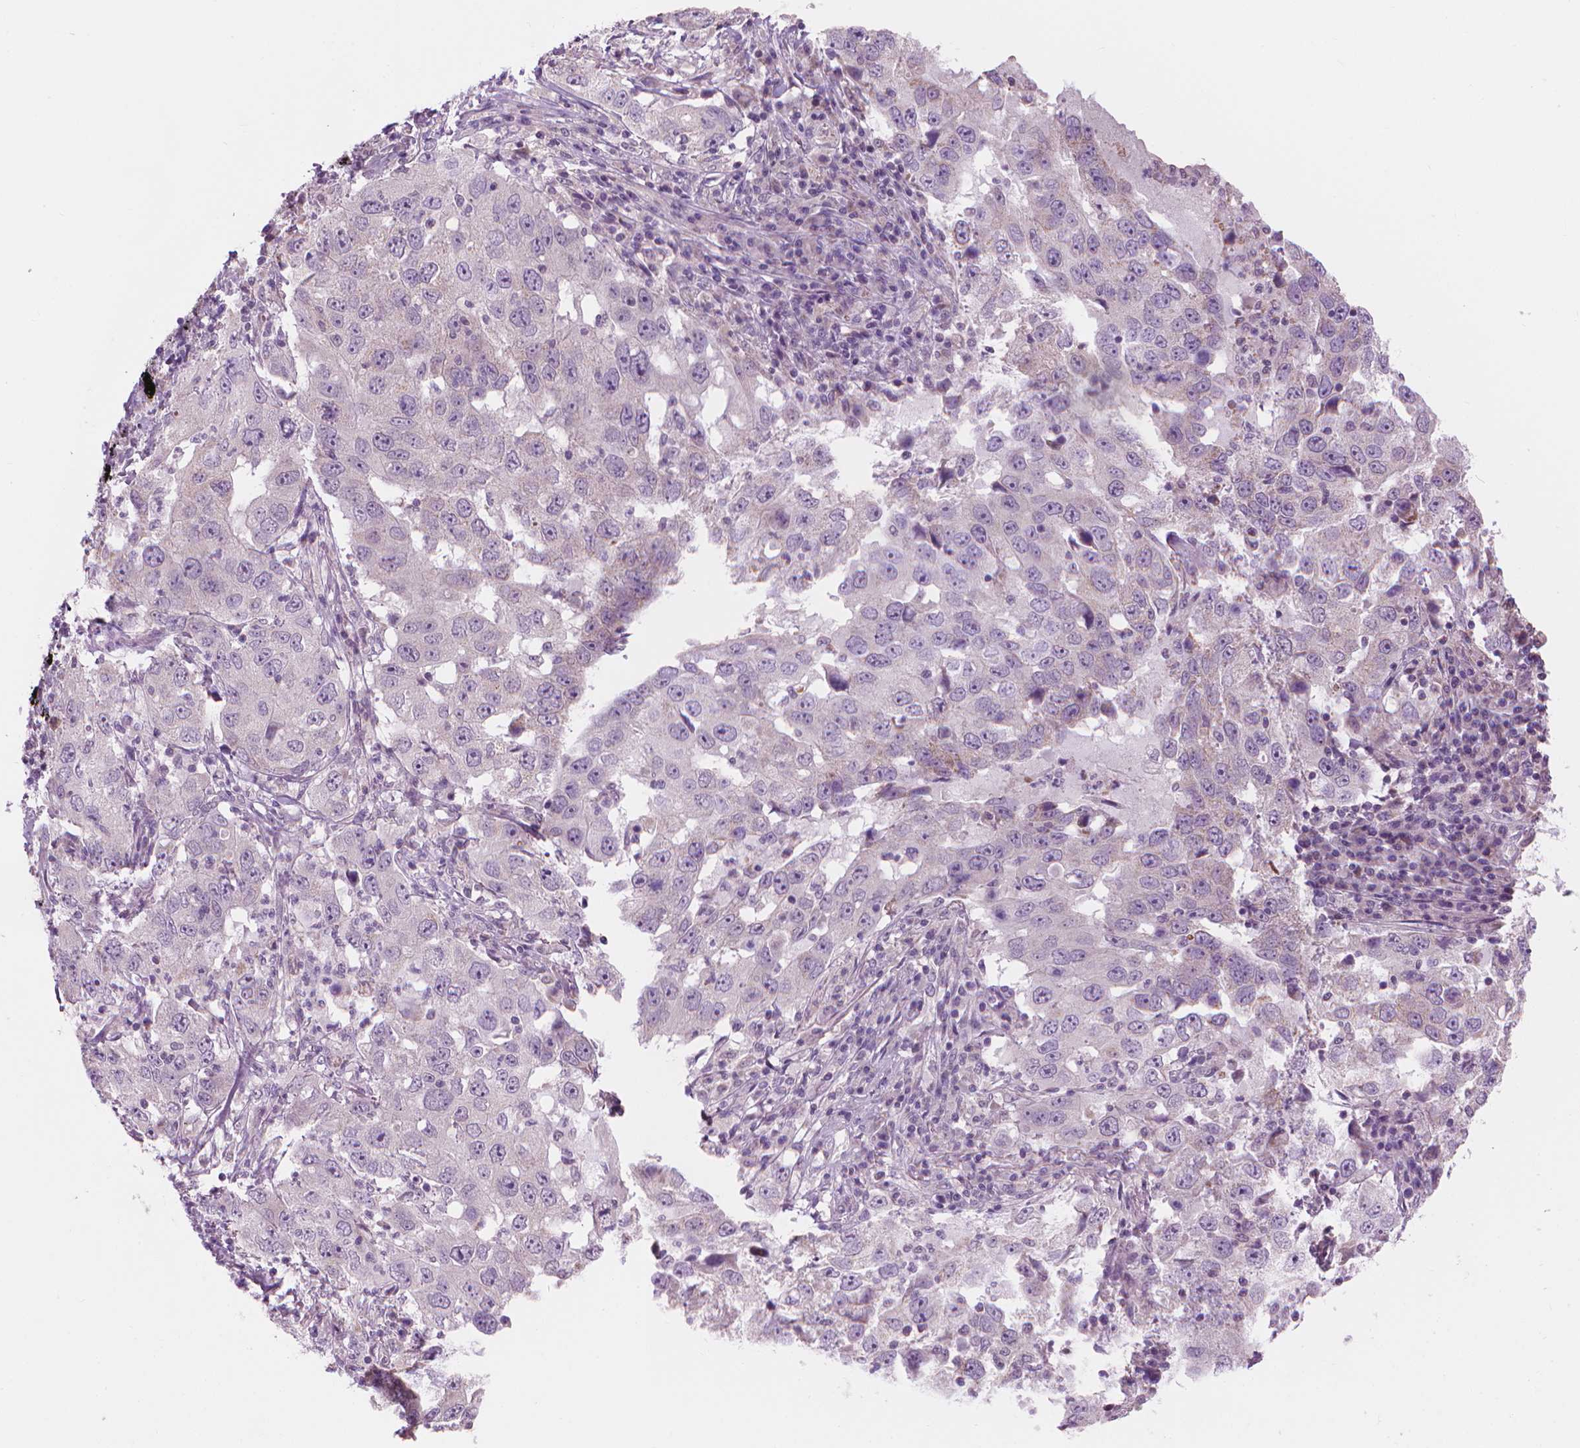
{"staining": {"intensity": "negative", "quantity": "none", "location": "none"}, "tissue": "lung cancer", "cell_type": "Tumor cells", "image_type": "cancer", "snomed": [{"axis": "morphology", "description": "Adenocarcinoma, NOS"}, {"axis": "topography", "description": "Lung"}], "caption": "An immunohistochemistry histopathology image of lung cancer (adenocarcinoma) is shown. There is no staining in tumor cells of lung cancer (adenocarcinoma).", "gene": "CFAP126", "patient": {"sex": "male", "age": 73}}